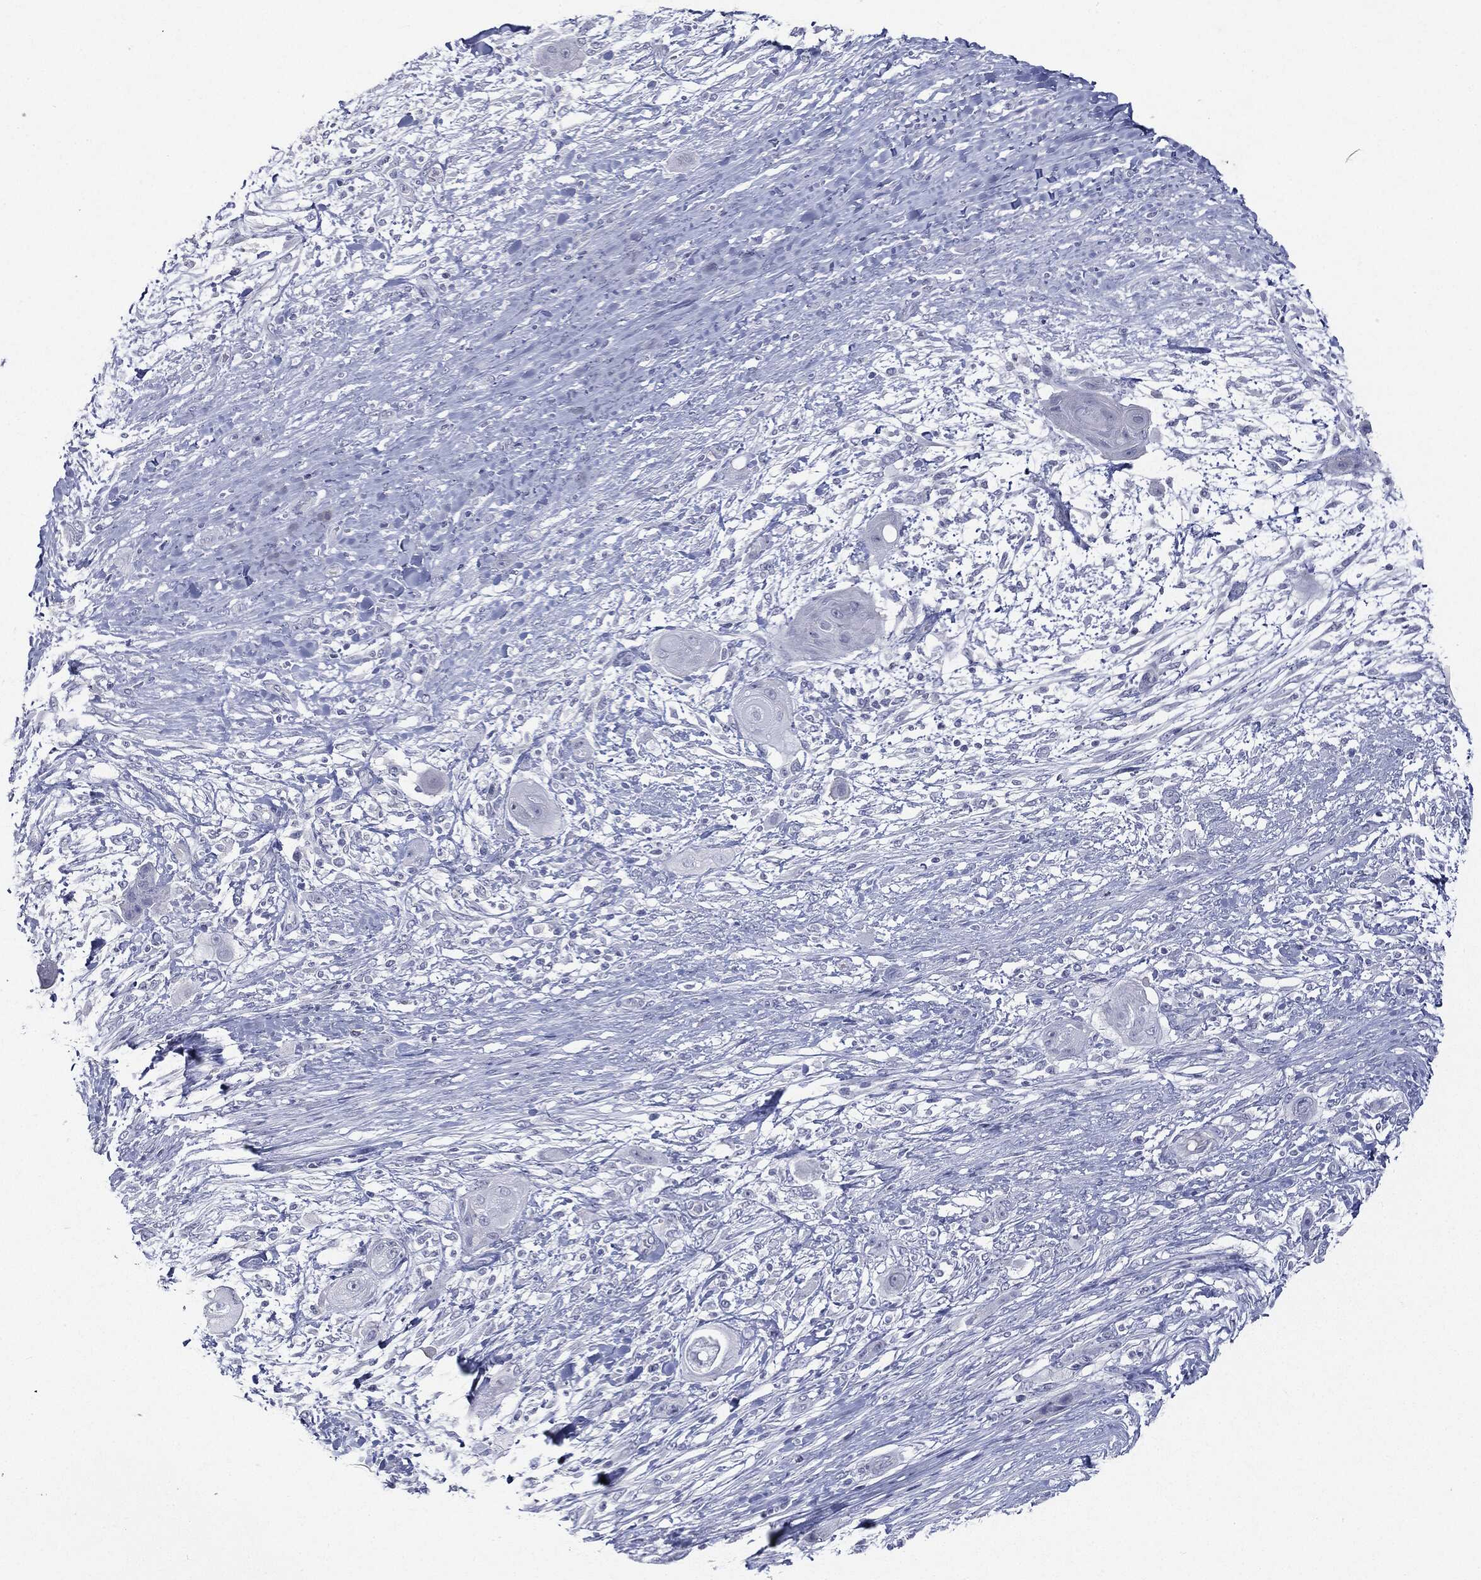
{"staining": {"intensity": "negative", "quantity": "none", "location": "none"}, "tissue": "skin cancer", "cell_type": "Tumor cells", "image_type": "cancer", "snomed": [{"axis": "morphology", "description": "Squamous cell carcinoma, NOS"}, {"axis": "topography", "description": "Skin"}], "caption": "Skin cancer was stained to show a protein in brown. There is no significant expression in tumor cells.", "gene": "CGB1", "patient": {"sex": "male", "age": 62}}